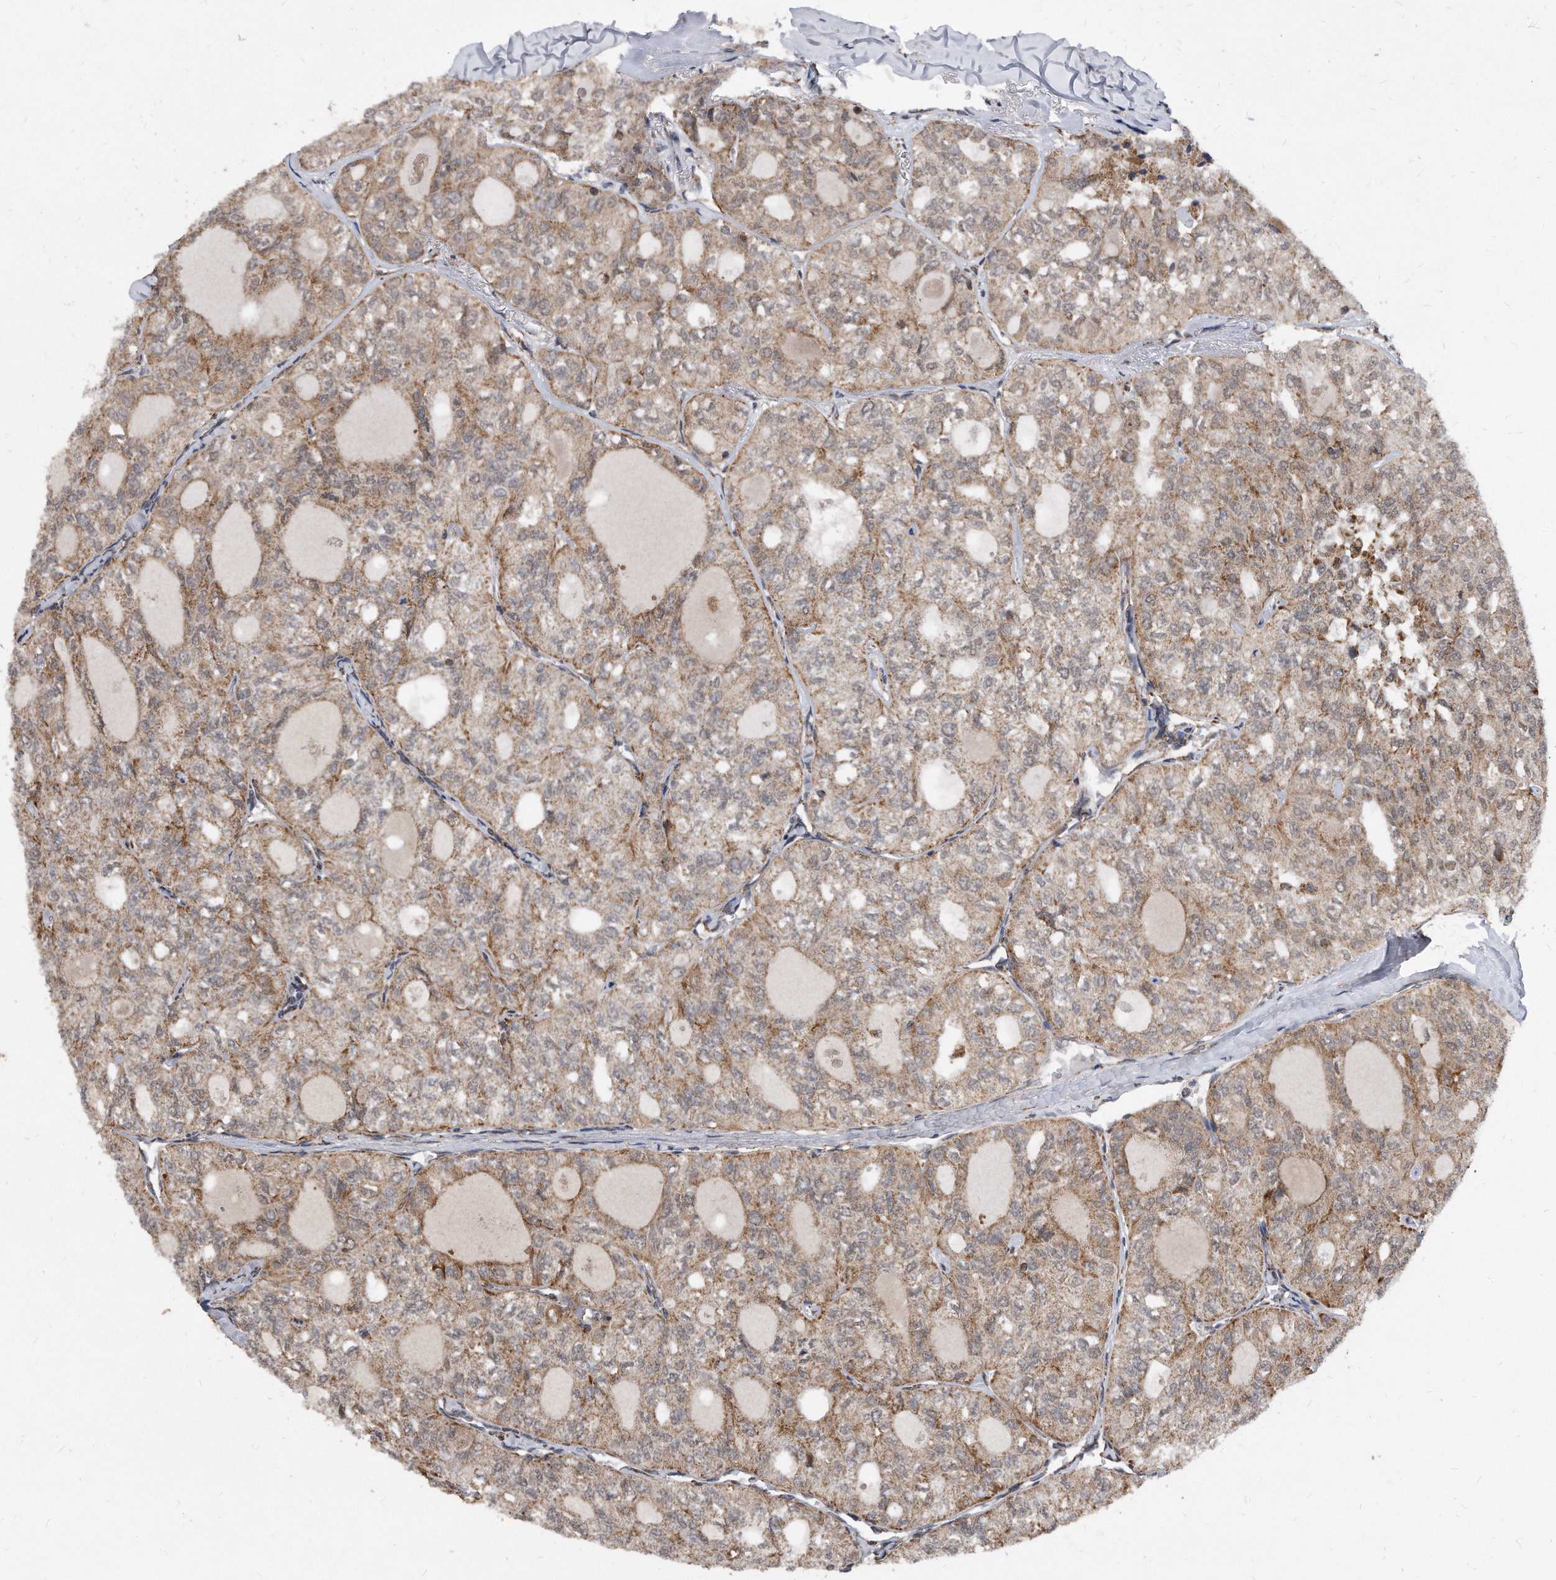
{"staining": {"intensity": "weak", "quantity": ">75%", "location": "cytoplasmic/membranous"}, "tissue": "thyroid cancer", "cell_type": "Tumor cells", "image_type": "cancer", "snomed": [{"axis": "morphology", "description": "Follicular adenoma carcinoma, NOS"}, {"axis": "topography", "description": "Thyroid gland"}], "caption": "IHC staining of follicular adenoma carcinoma (thyroid), which displays low levels of weak cytoplasmic/membranous staining in about >75% of tumor cells indicating weak cytoplasmic/membranous protein expression. The staining was performed using DAB (brown) for protein detection and nuclei were counterstained in hematoxylin (blue).", "gene": "DUSP22", "patient": {"sex": "male", "age": 75}}